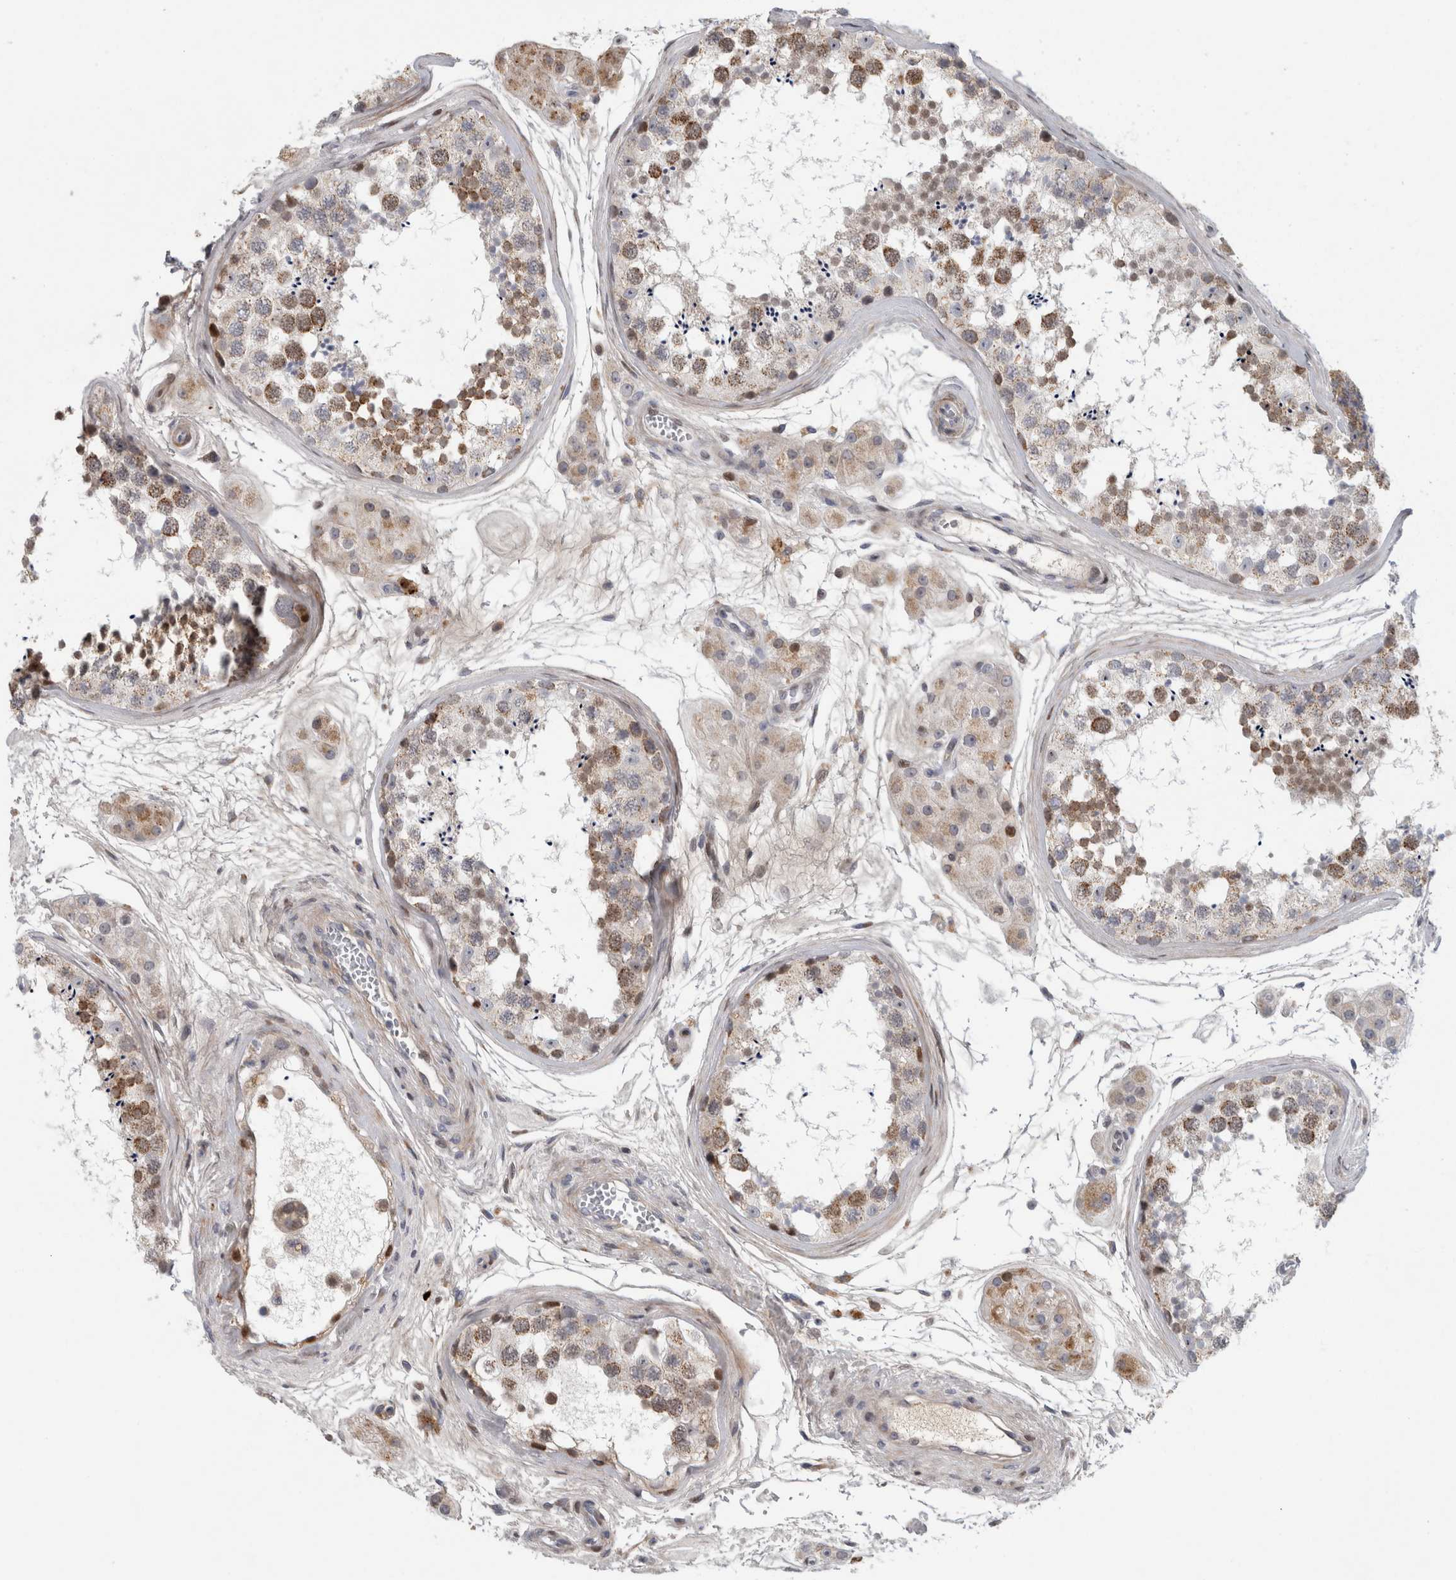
{"staining": {"intensity": "moderate", "quantity": "25%-75%", "location": "cytoplasmic/membranous"}, "tissue": "testis", "cell_type": "Cells in seminiferous ducts", "image_type": "normal", "snomed": [{"axis": "morphology", "description": "Normal tissue, NOS"}, {"axis": "topography", "description": "Testis"}], "caption": "Unremarkable testis was stained to show a protein in brown. There is medium levels of moderate cytoplasmic/membranous expression in approximately 25%-75% of cells in seminiferous ducts.", "gene": "RBM48", "patient": {"sex": "male", "age": 56}}